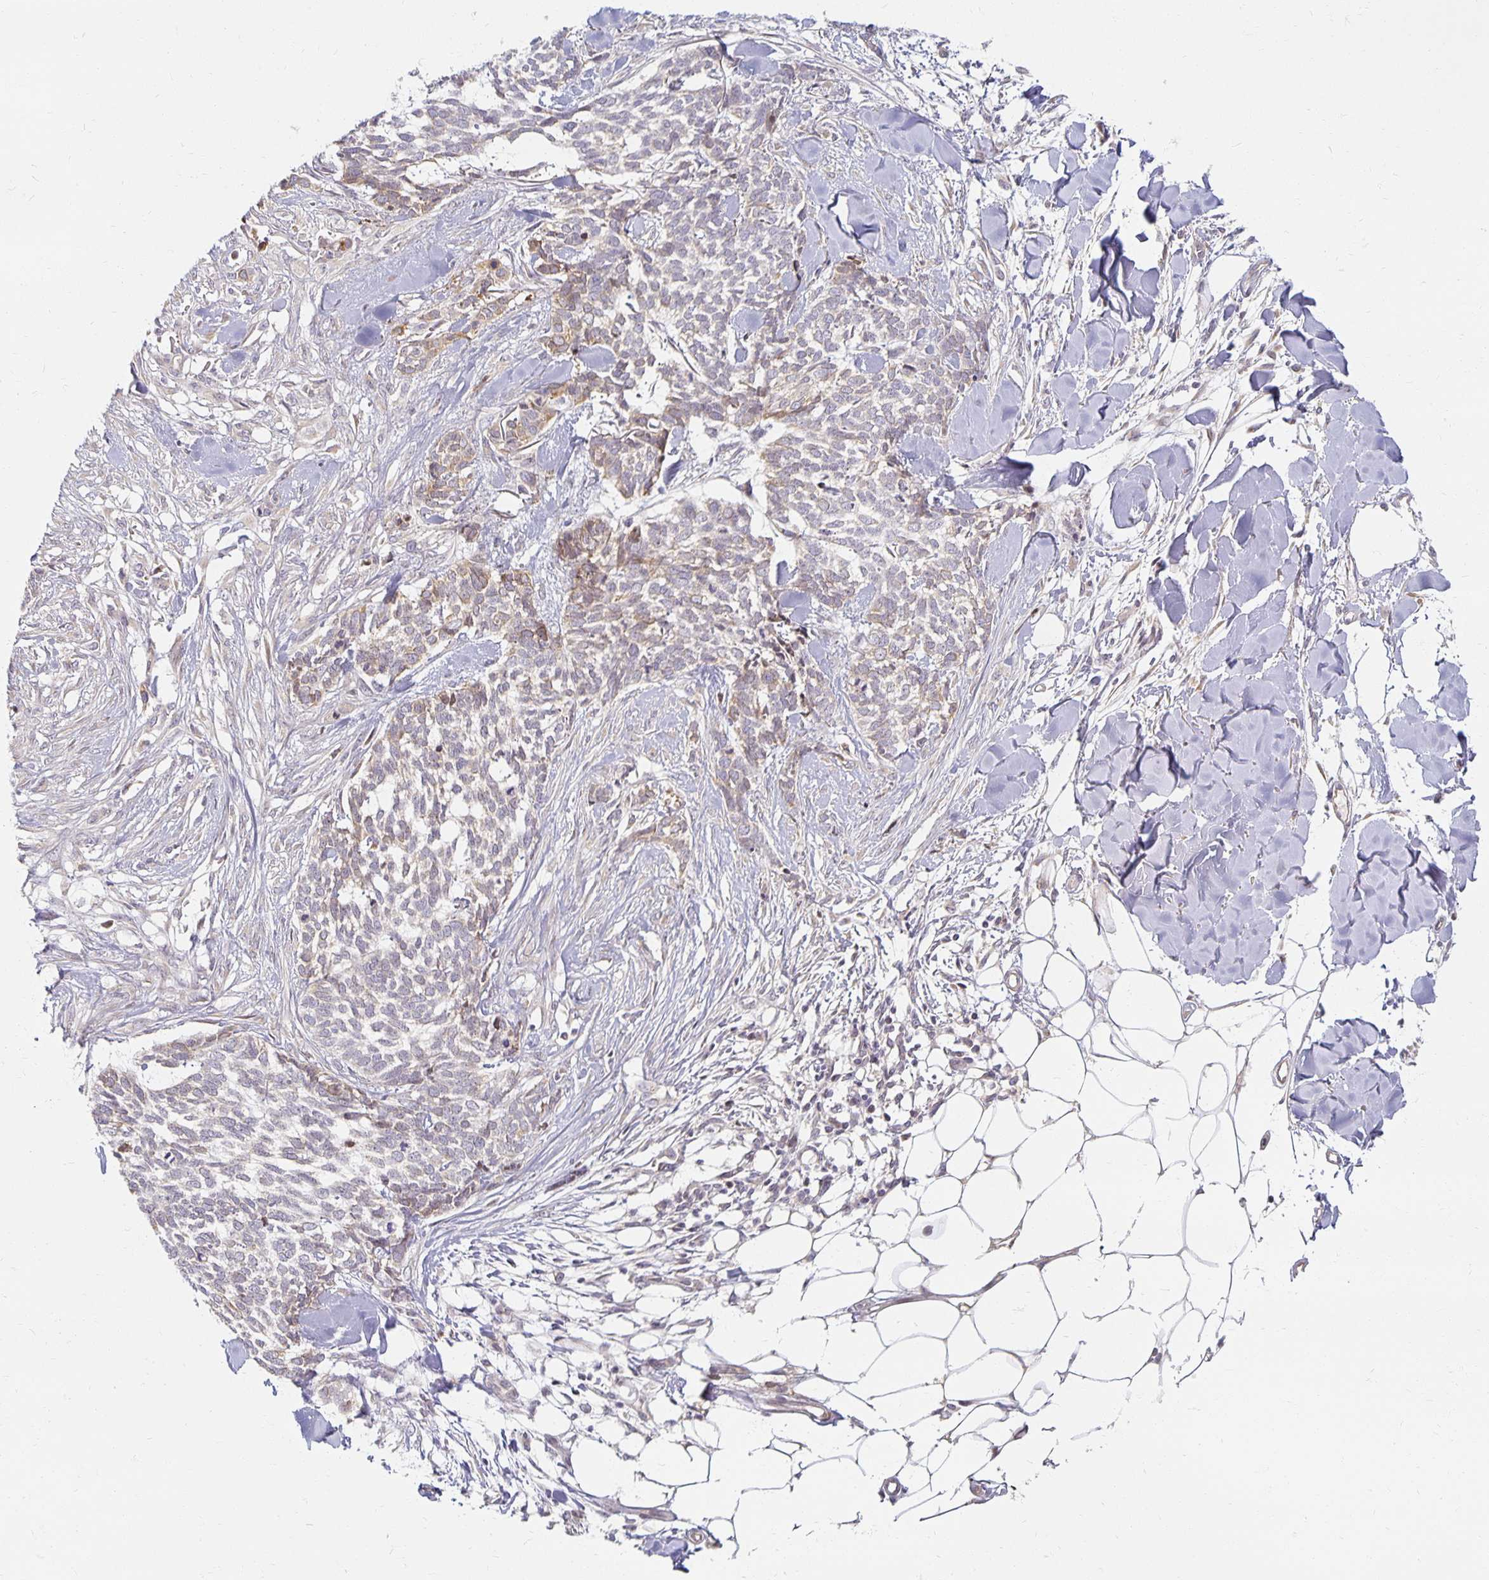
{"staining": {"intensity": "weak", "quantity": "<25%", "location": "cytoplasmic/membranous"}, "tissue": "skin cancer", "cell_type": "Tumor cells", "image_type": "cancer", "snomed": [{"axis": "morphology", "description": "Basal cell carcinoma"}, {"axis": "topography", "description": "Skin"}], "caption": "Tumor cells show no significant protein staining in skin cancer.", "gene": "EHF", "patient": {"sex": "female", "age": 59}}